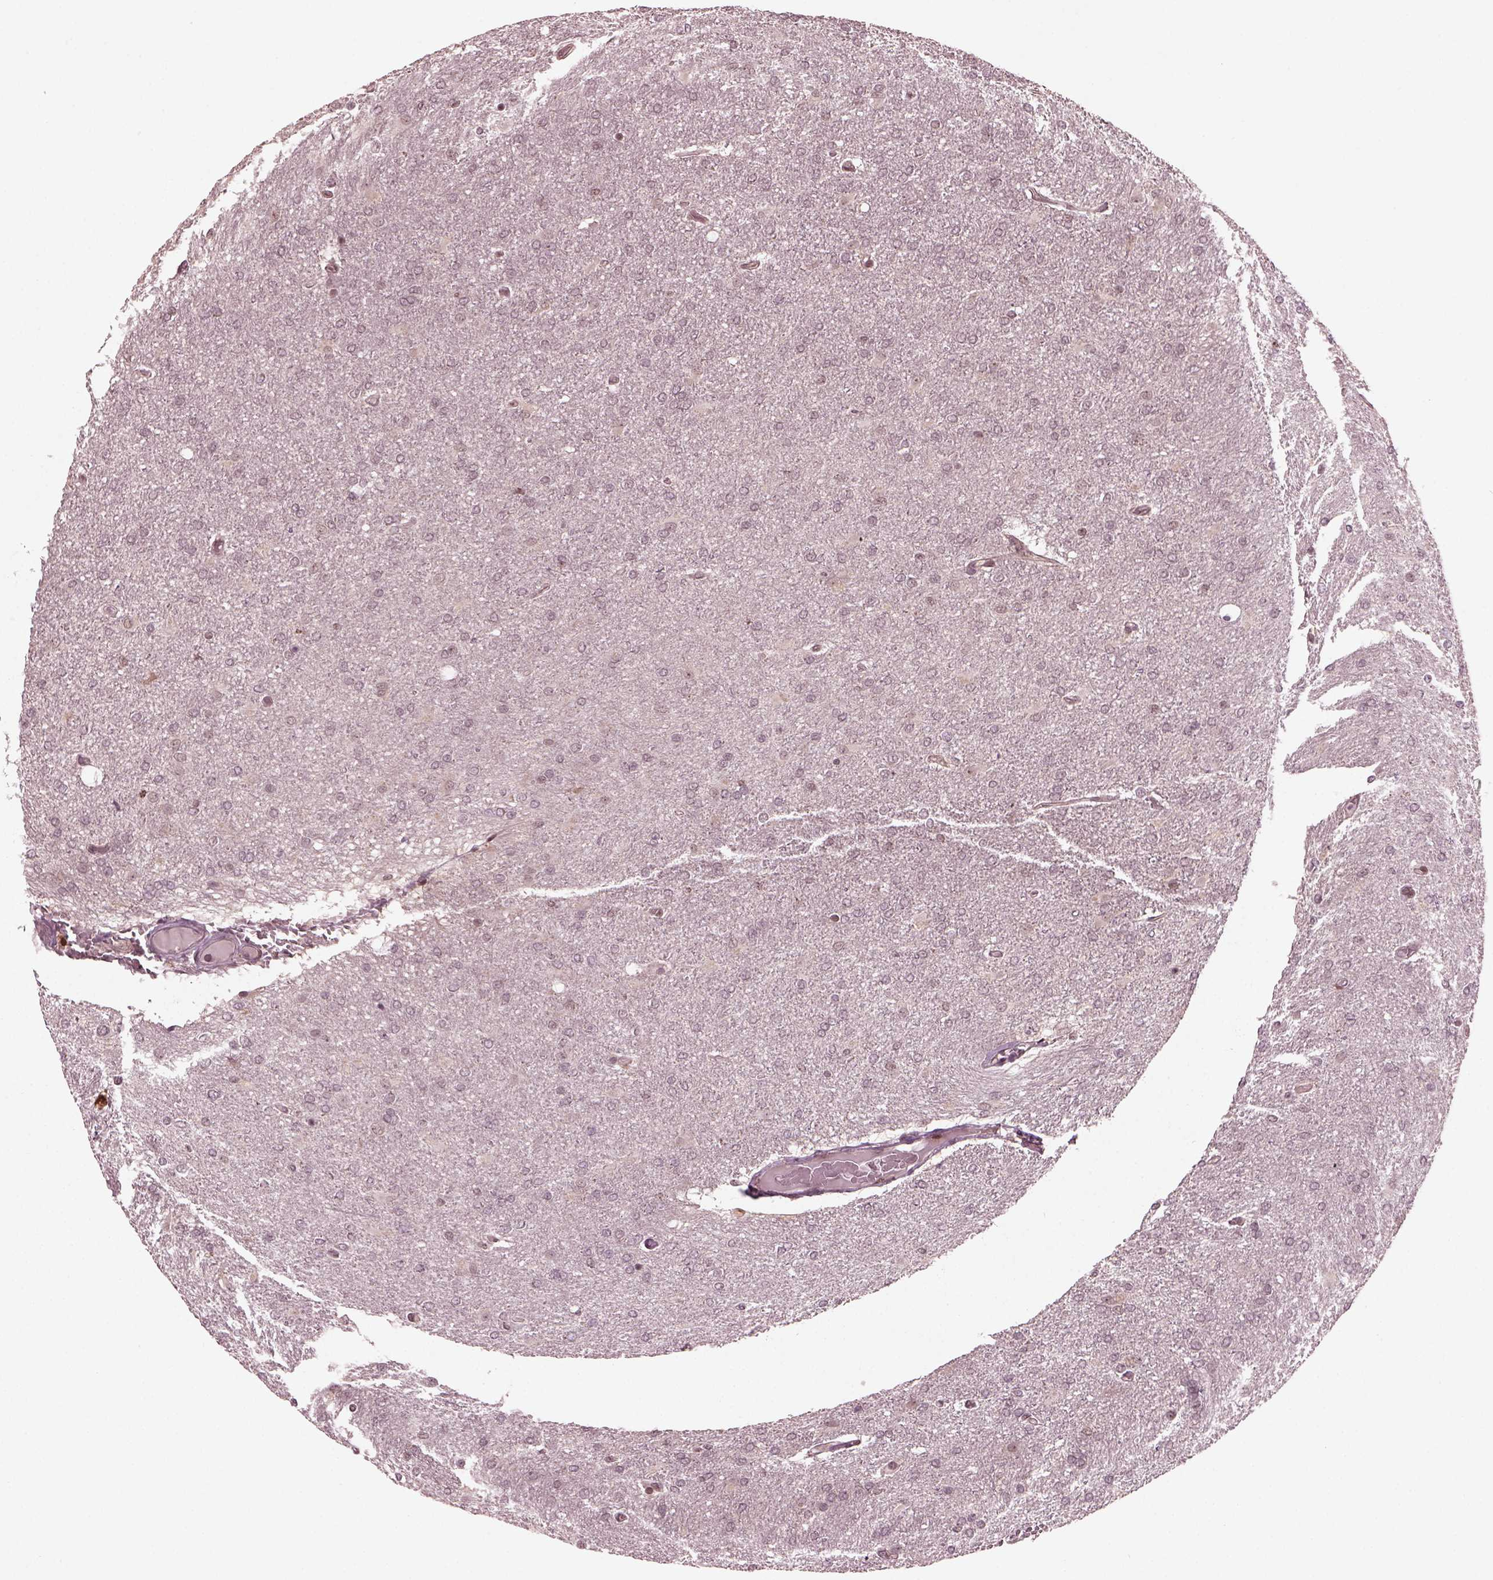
{"staining": {"intensity": "negative", "quantity": "none", "location": "none"}, "tissue": "glioma", "cell_type": "Tumor cells", "image_type": "cancer", "snomed": [{"axis": "morphology", "description": "Glioma, malignant, High grade"}, {"axis": "topography", "description": "Cerebral cortex"}], "caption": "An image of human glioma is negative for staining in tumor cells.", "gene": "TRIB3", "patient": {"sex": "male", "age": 70}}